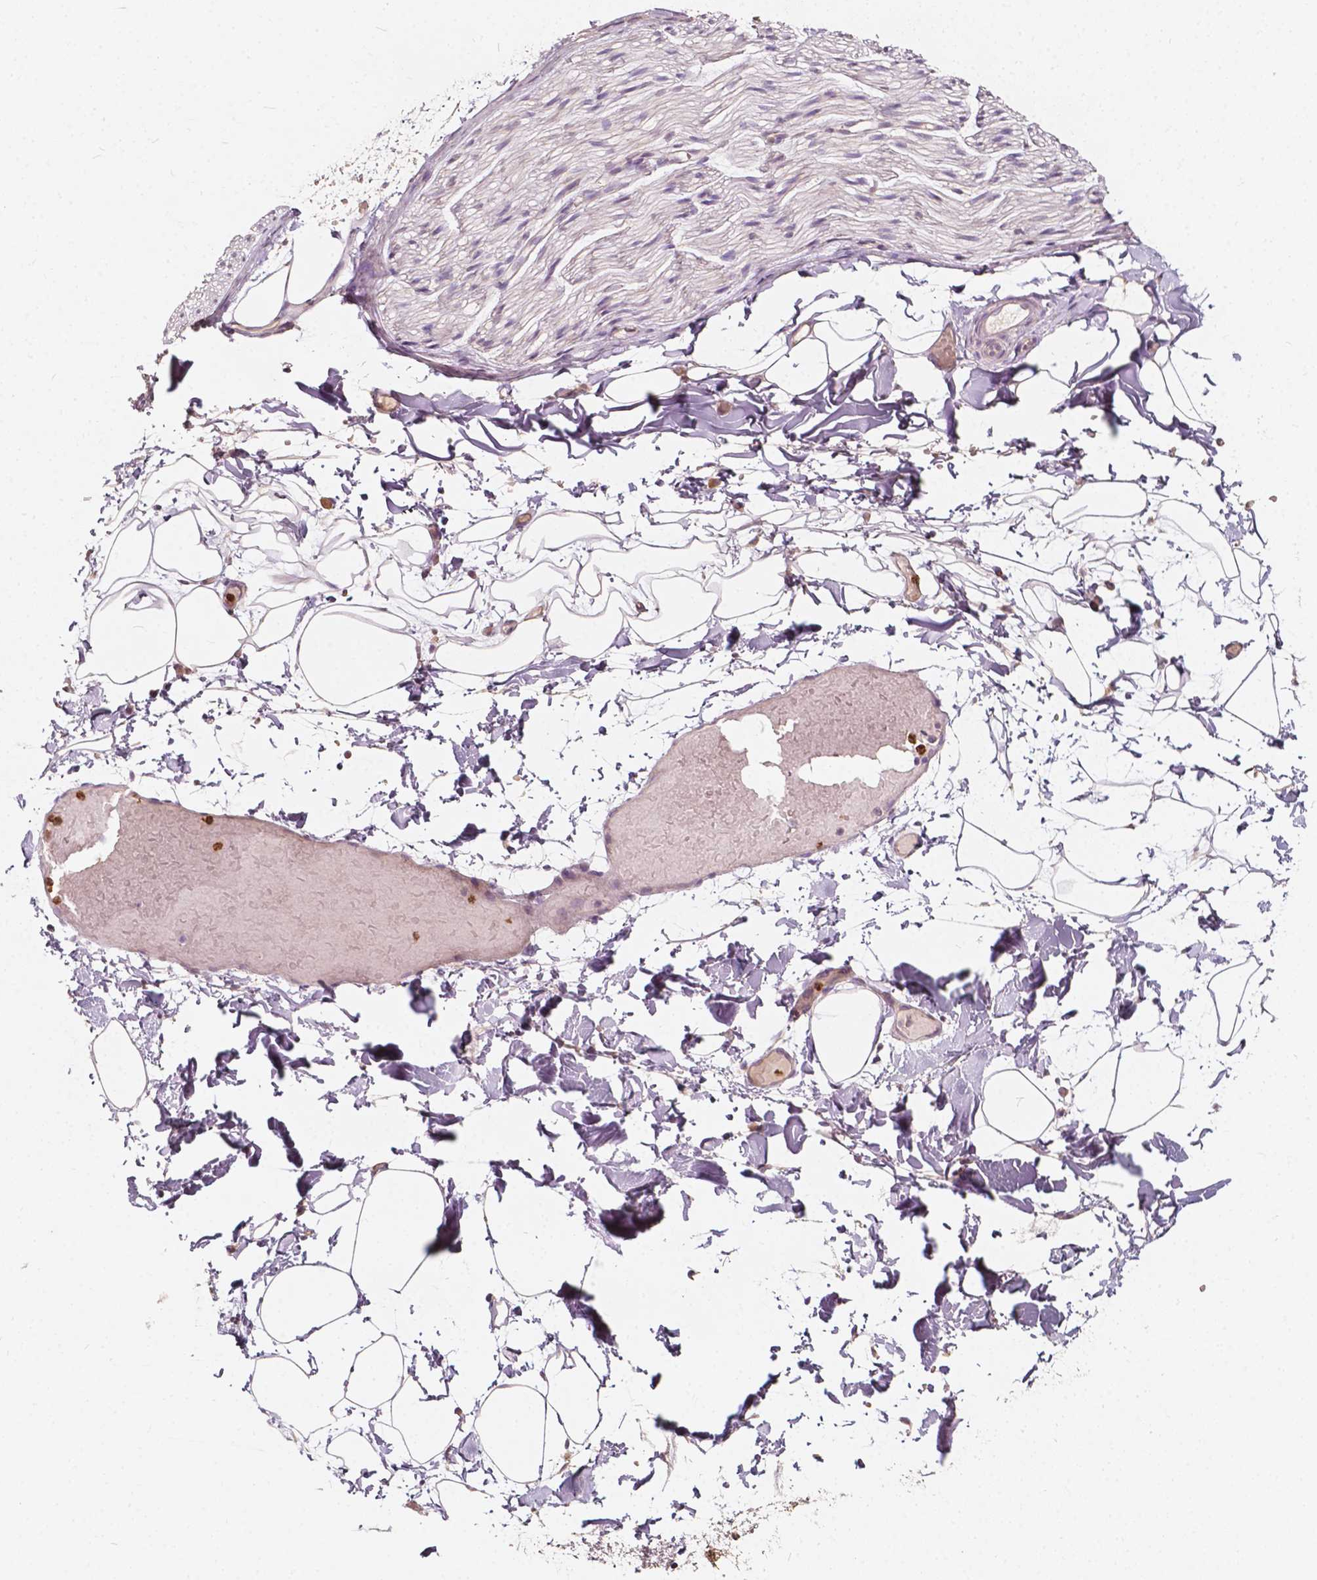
{"staining": {"intensity": "weak", "quantity": "25%-75%", "location": "cytoplasmic/membranous"}, "tissue": "adipose tissue", "cell_type": "Adipocytes", "image_type": "normal", "snomed": [{"axis": "morphology", "description": "Normal tissue, NOS"}, {"axis": "topography", "description": "Gallbladder"}, {"axis": "topography", "description": "Peripheral nerve tissue"}], "caption": "Immunohistochemistry (IHC) (DAB (3,3'-diaminobenzidine)) staining of benign human adipose tissue displays weak cytoplasmic/membranous protein staining in about 25%-75% of adipocytes.", "gene": "NPC1L1", "patient": {"sex": "female", "age": 45}}